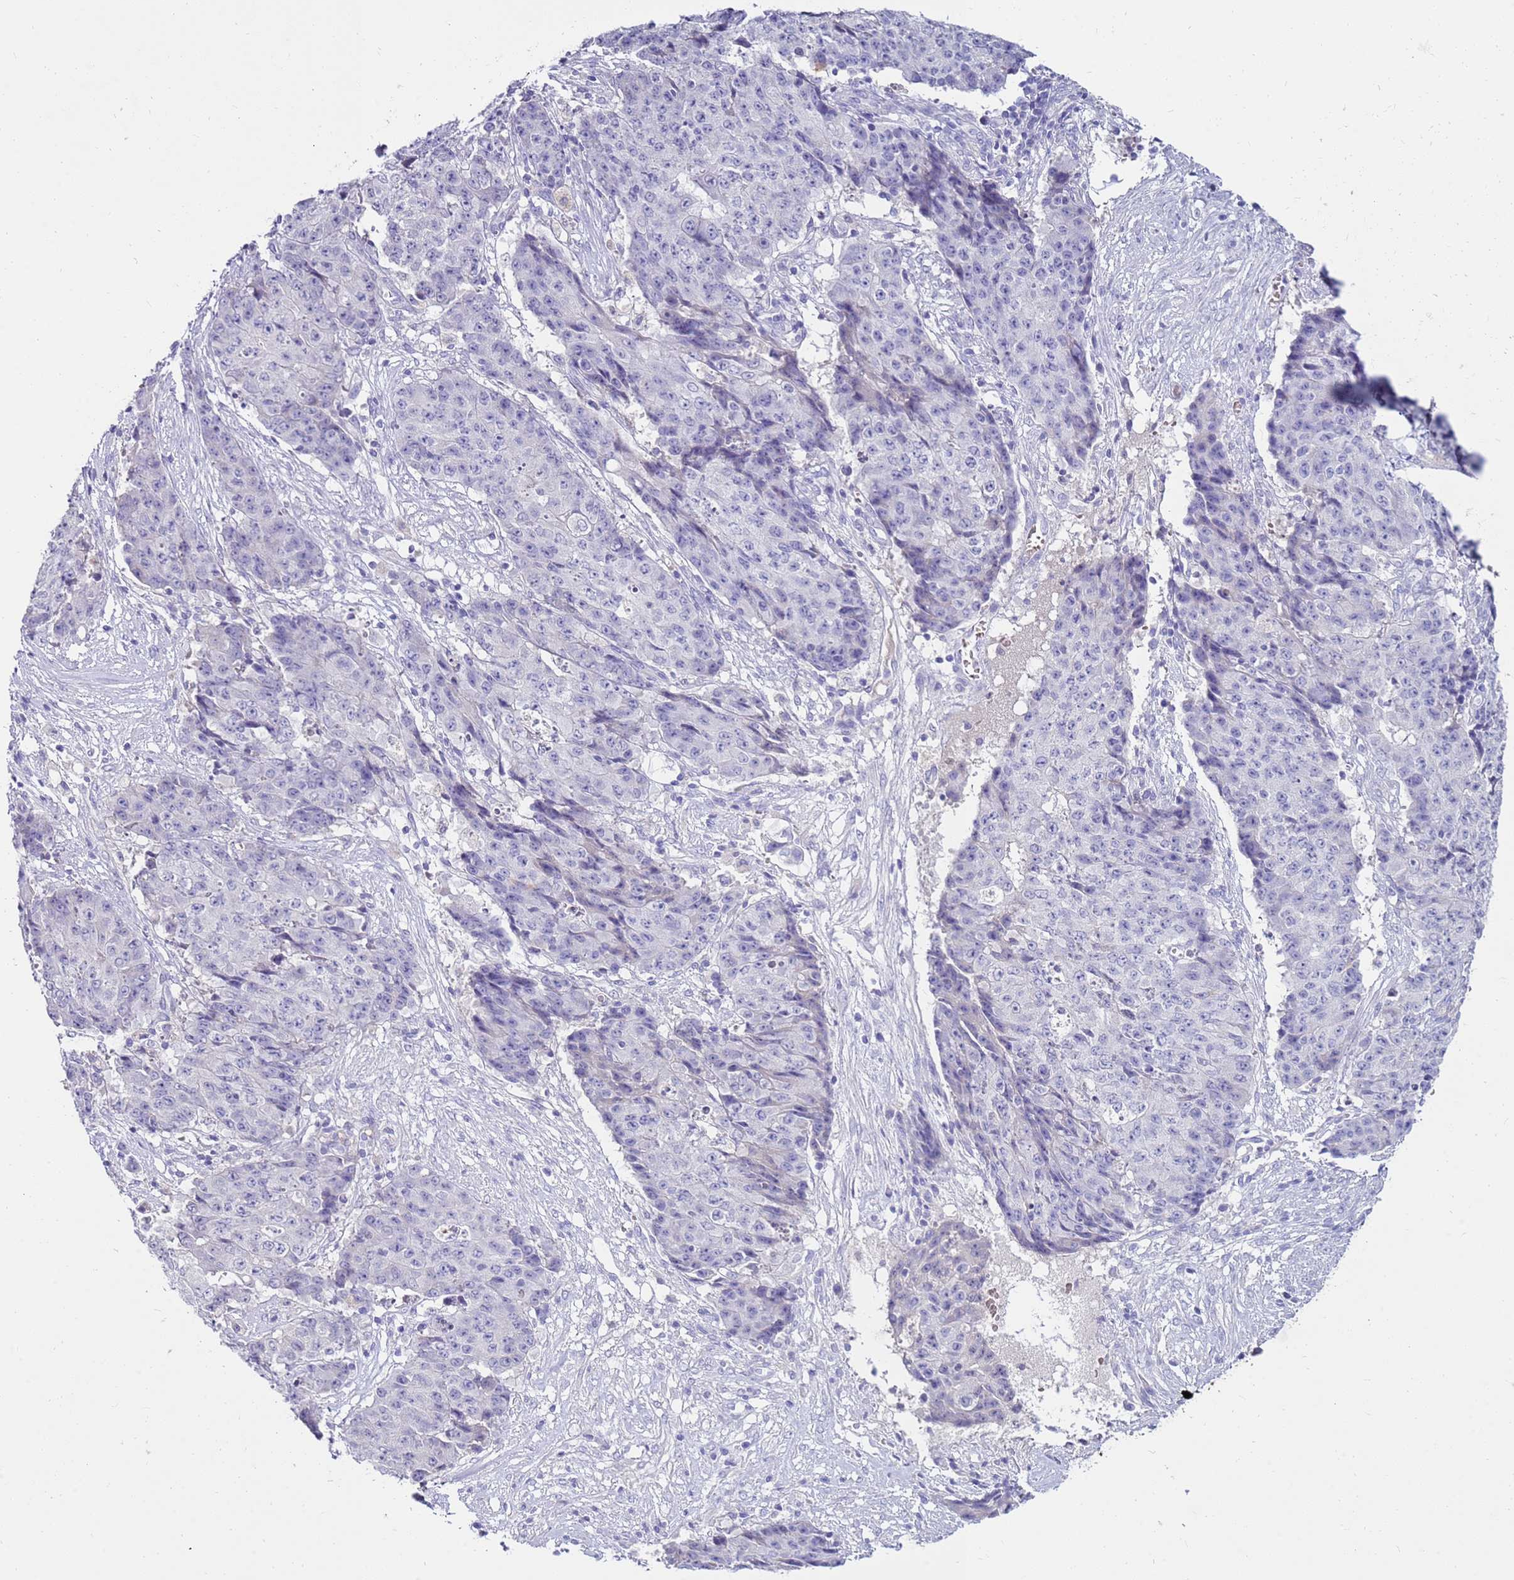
{"staining": {"intensity": "negative", "quantity": "none", "location": "none"}, "tissue": "ovarian cancer", "cell_type": "Tumor cells", "image_type": "cancer", "snomed": [{"axis": "morphology", "description": "Carcinoma, endometroid"}, {"axis": "topography", "description": "Ovary"}], "caption": "Immunohistochemistry (IHC) image of ovarian endometroid carcinoma stained for a protein (brown), which shows no expression in tumor cells.", "gene": "EVPLL", "patient": {"sex": "female", "age": 42}}